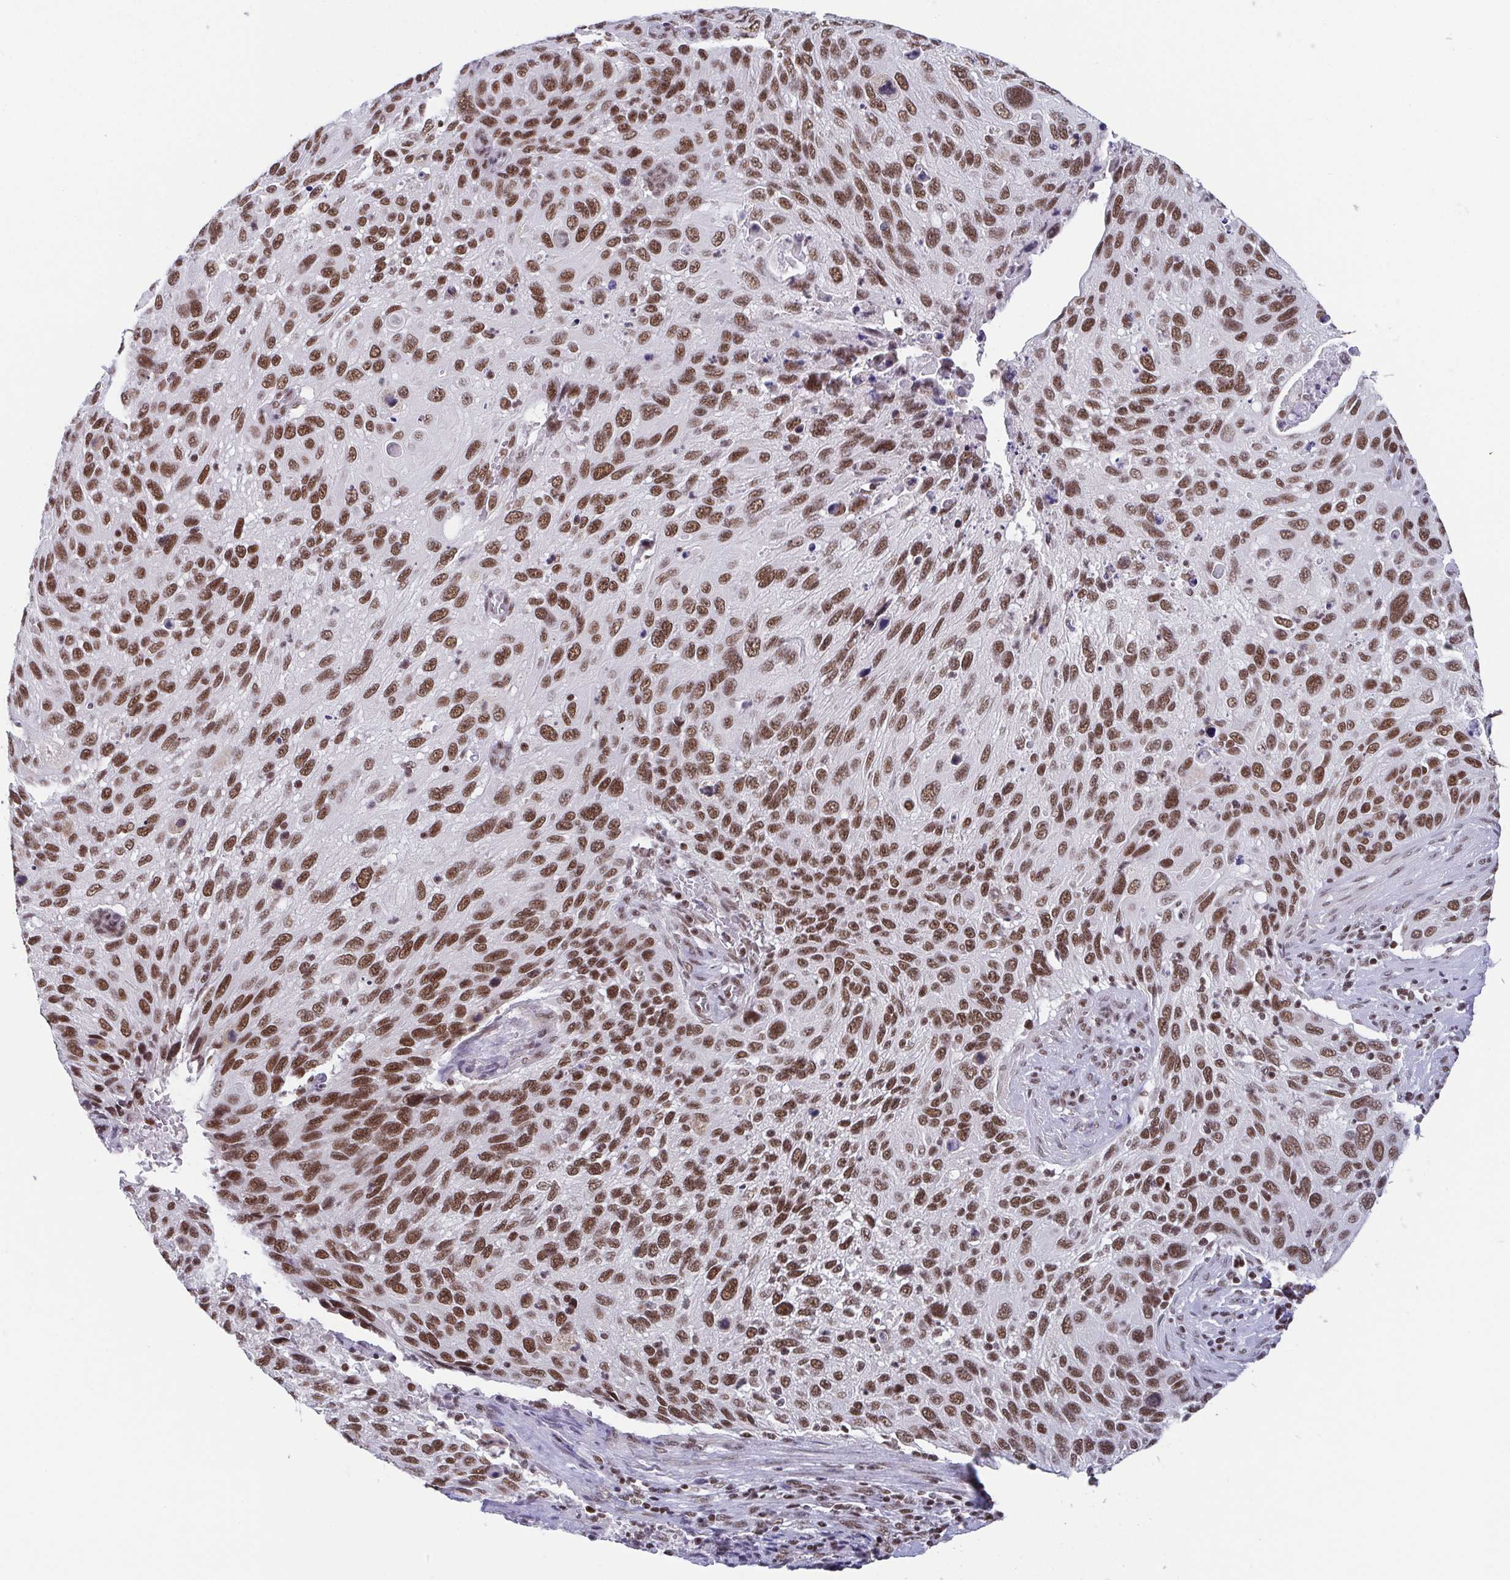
{"staining": {"intensity": "moderate", "quantity": ">75%", "location": "nuclear"}, "tissue": "cervical cancer", "cell_type": "Tumor cells", "image_type": "cancer", "snomed": [{"axis": "morphology", "description": "Squamous cell carcinoma, NOS"}, {"axis": "topography", "description": "Cervix"}], "caption": "Immunohistochemical staining of squamous cell carcinoma (cervical) displays moderate nuclear protein staining in approximately >75% of tumor cells. The protein is stained brown, and the nuclei are stained in blue (DAB IHC with brightfield microscopy, high magnification).", "gene": "CTCF", "patient": {"sex": "female", "age": 70}}